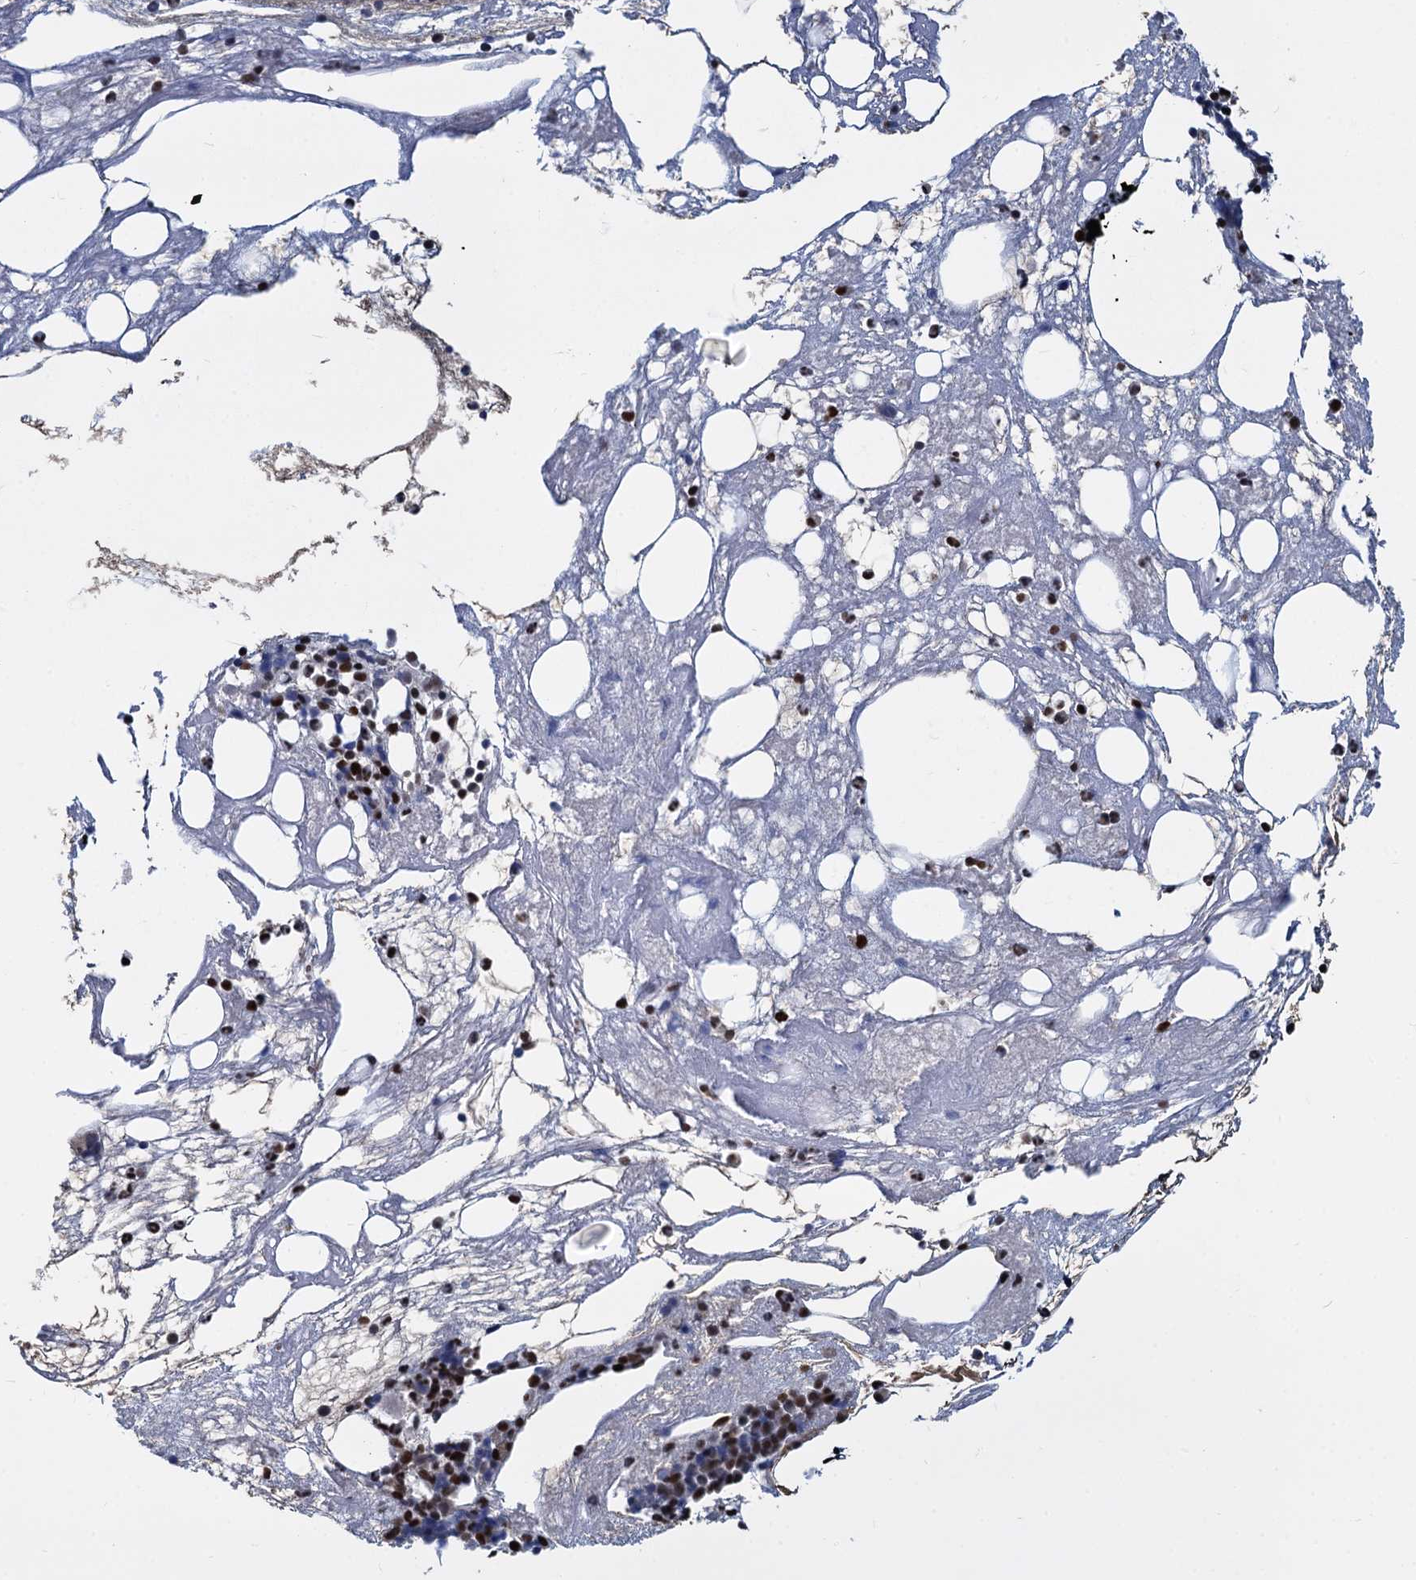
{"staining": {"intensity": "strong", "quantity": "25%-75%", "location": "nuclear"}, "tissue": "bone marrow", "cell_type": "Hematopoietic cells", "image_type": "normal", "snomed": [{"axis": "morphology", "description": "Normal tissue, NOS"}, {"axis": "topography", "description": "Bone marrow"}], "caption": "The image reveals a brown stain indicating the presence of a protein in the nuclear of hematopoietic cells in bone marrow. (DAB IHC with brightfield microscopy, high magnification).", "gene": "DCPS", "patient": {"sex": "male", "age": 78}}